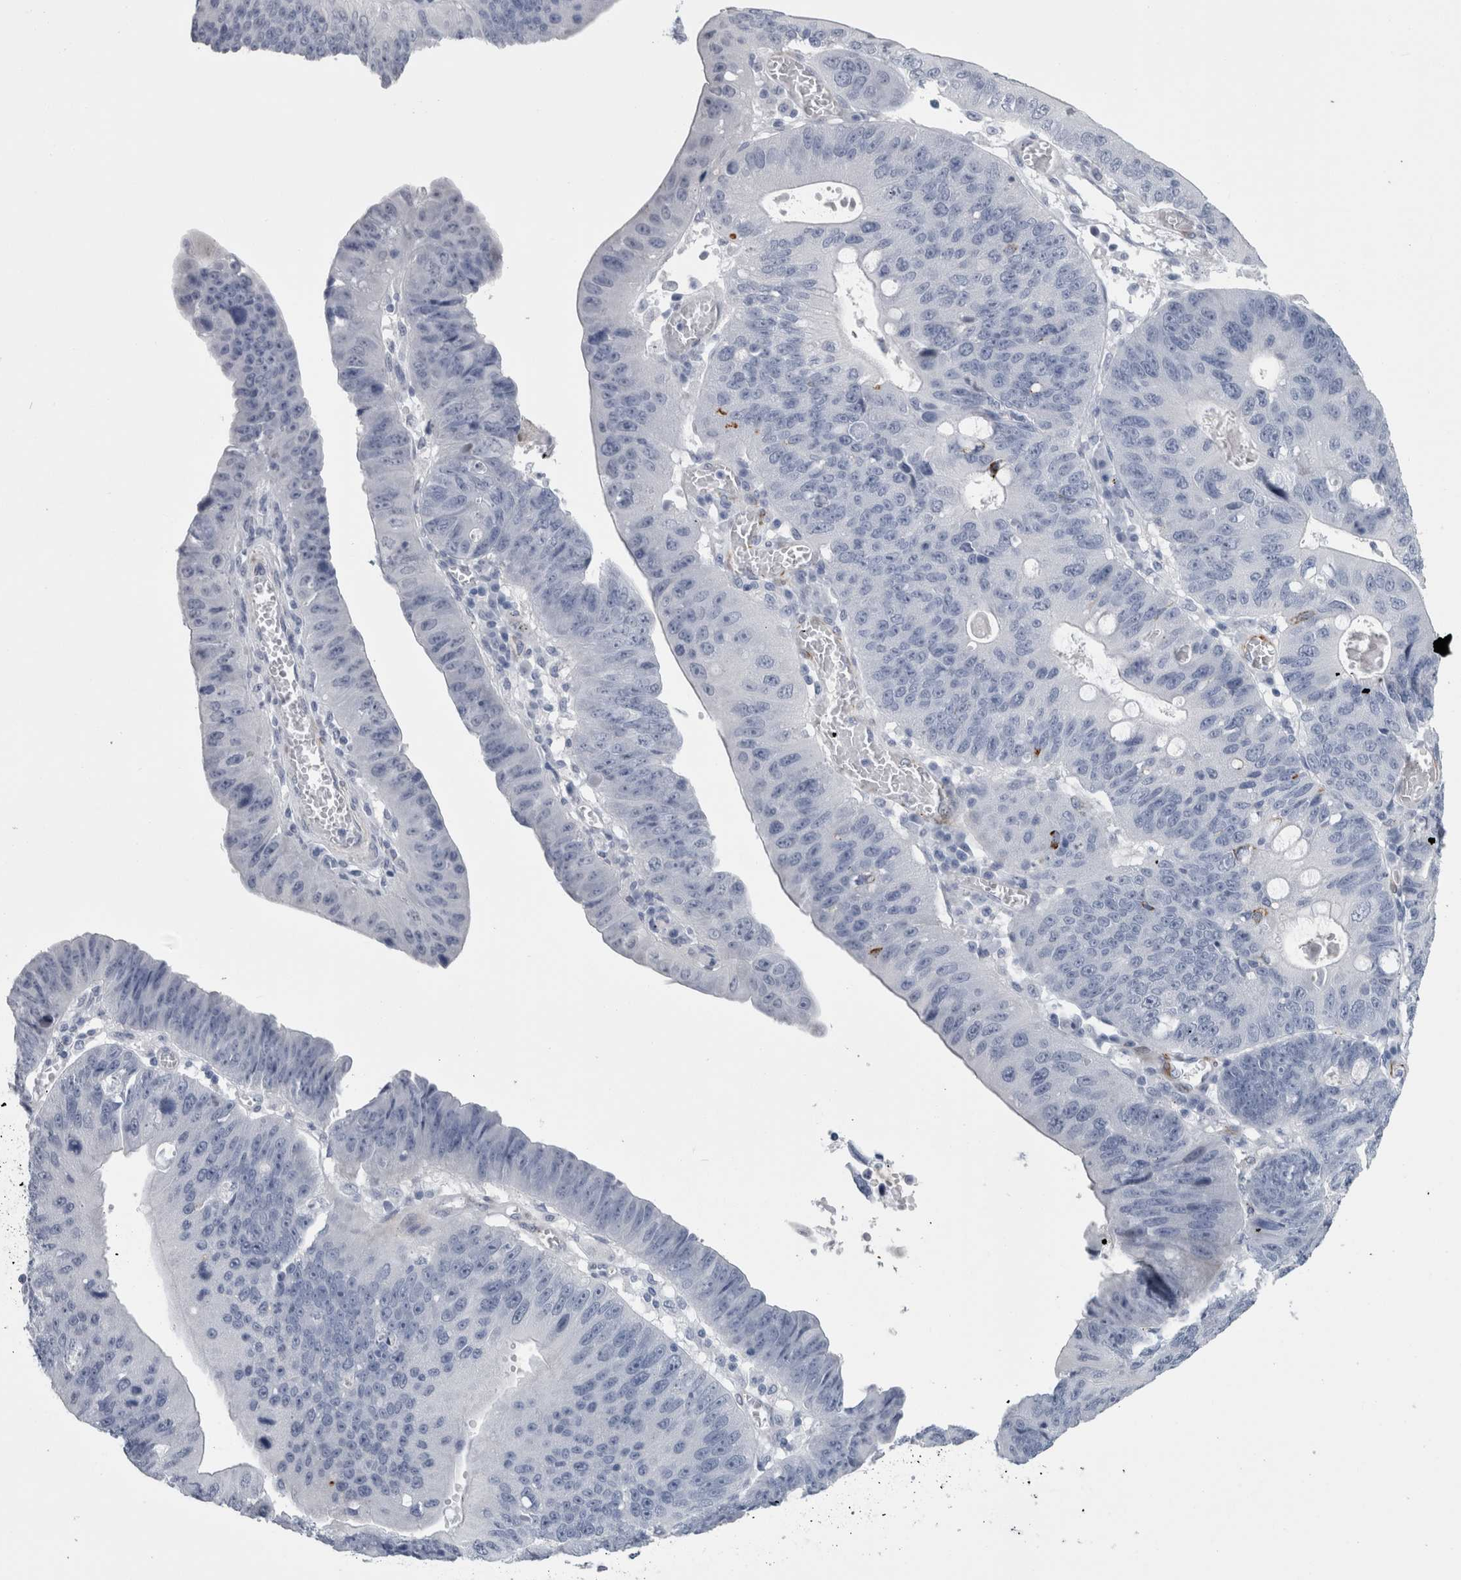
{"staining": {"intensity": "negative", "quantity": "none", "location": "none"}, "tissue": "stomach cancer", "cell_type": "Tumor cells", "image_type": "cancer", "snomed": [{"axis": "morphology", "description": "Adenocarcinoma, NOS"}, {"axis": "topography", "description": "Stomach"}], "caption": "IHC image of neoplastic tissue: human stomach adenocarcinoma stained with DAB (3,3'-diaminobenzidine) displays no significant protein positivity in tumor cells.", "gene": "VWDE", "patient": {"sex": "male", "age": 59}}